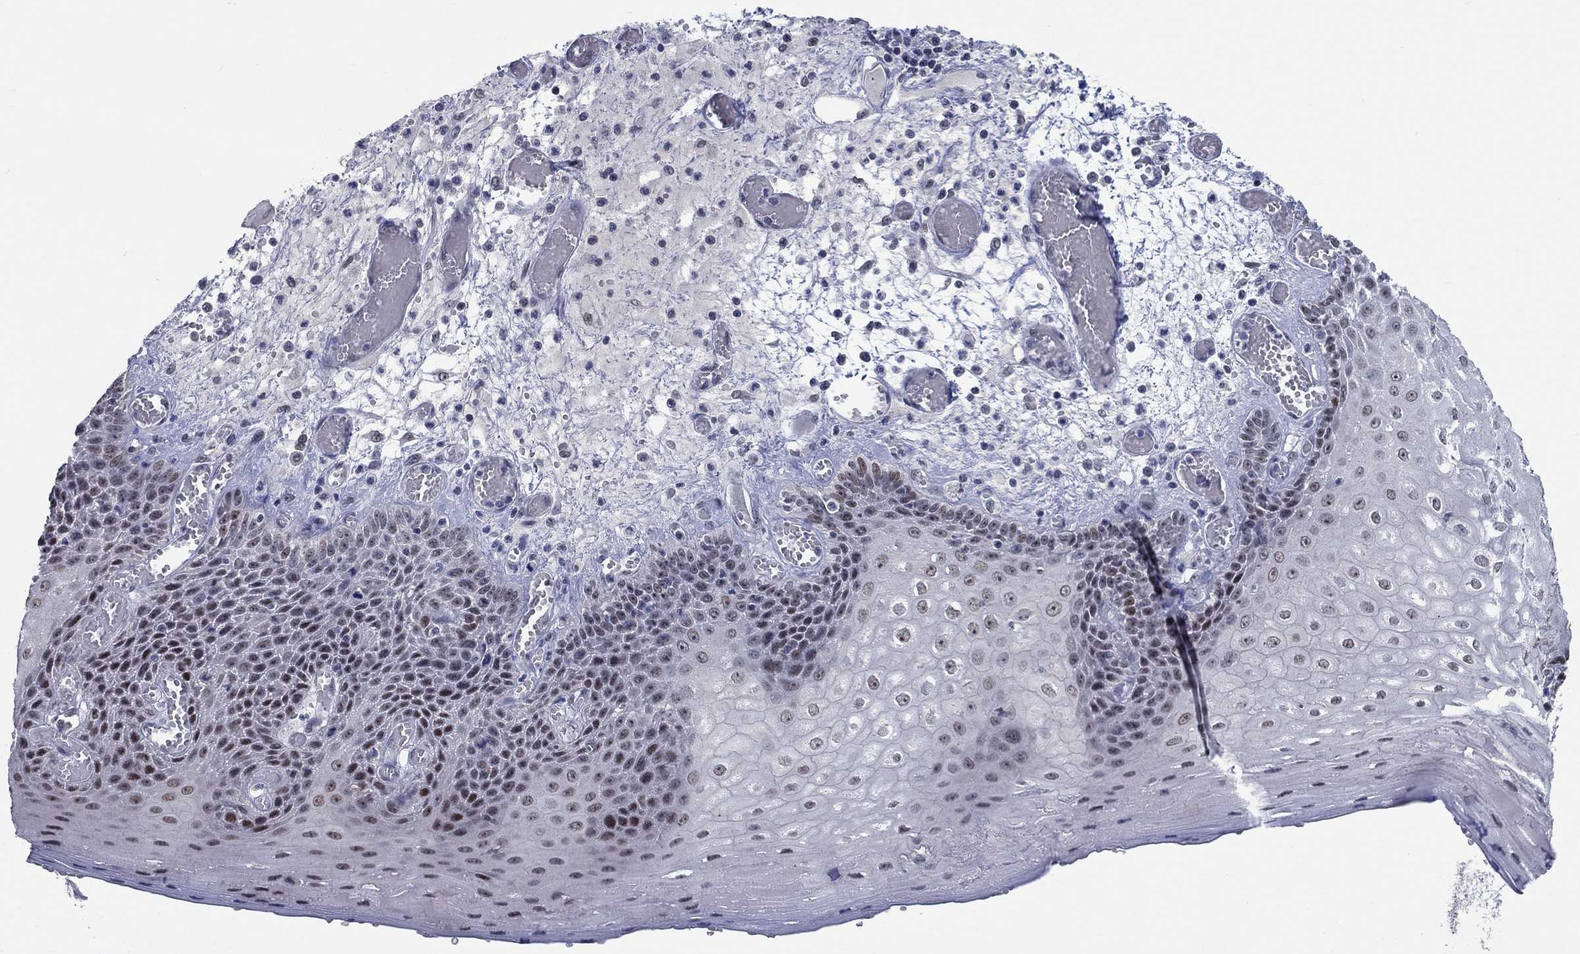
{"staining": {"intensity": "strong", "quantity": "25%-75%", "location": "nuclear"}, "tissue": "esophagus", "cell_type": "Squamous epithelial cells", "image_type": "normal", "snomed": [{"axis": "morphology", "description": "Normal tissue, NOS"}, {"axis": "topography", "description": "Esophagus"}], "caption": "Esophagus stained with DAB immunohistochemistry shows high levels of strong nuclear positivity in approximately 25%-75% of squamous epithelial cells. (DAB (3,3'-diaminobenzidine) = brown stain, brightfield microscopy at high magnification).", "gene": "HTN1", "patient": {"sex": "male", "age": 58}}